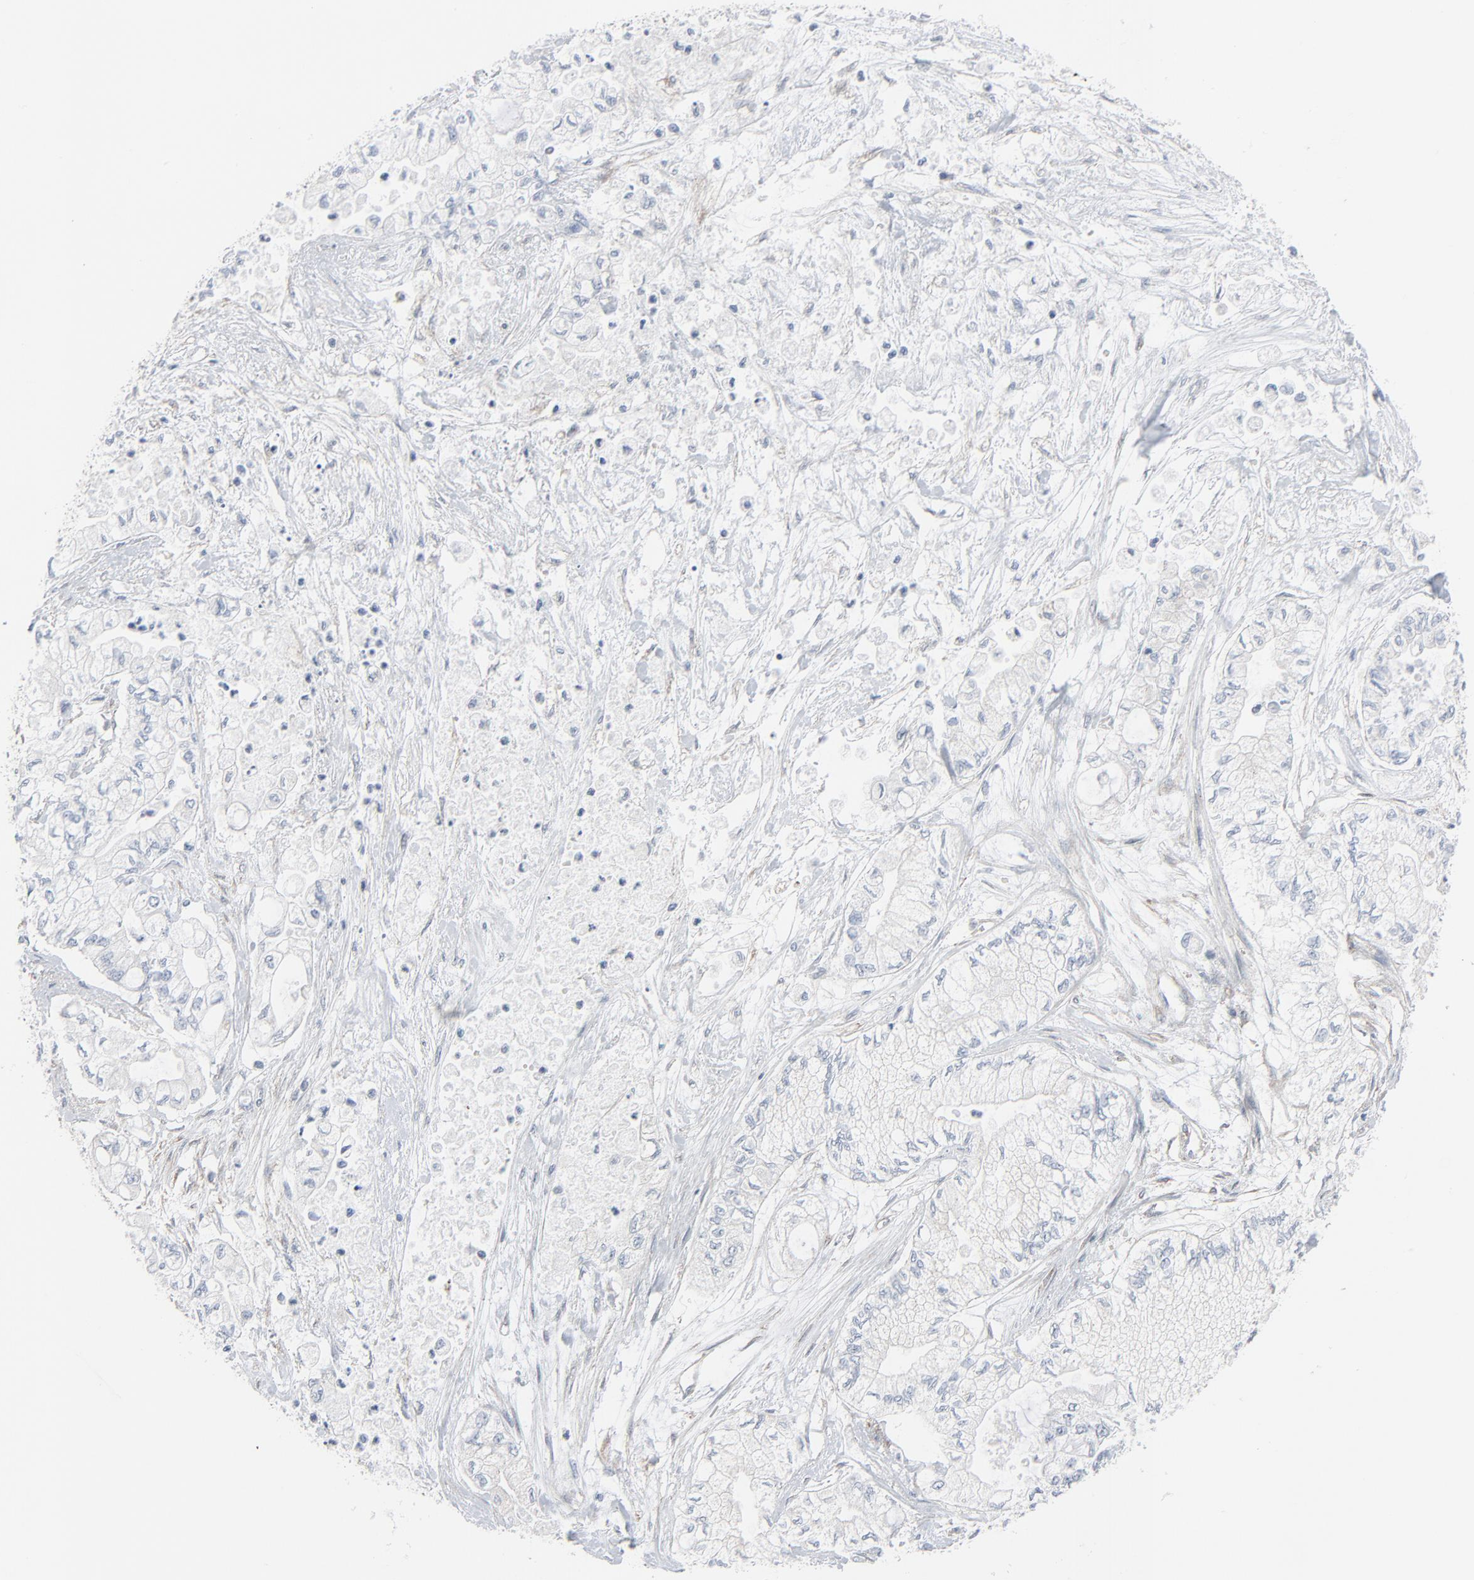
{"staining": {"intensity": "negative", "quantity": "none", "location": "none"}, "tissue": "pancreatic cancer", "cell_type": "Tumor cells", "image_type": "cancer", "snomed": [{"axis": "morphology", "description": "Adenocarcinoma, NOS"}, {"axis": "topography", "description": "Pancreas"}], "caption": "Adenocarcinoma (pancreatic) was stained to show a protein in brown. There is no significant positivity in tumor cells. (DAB (3,3'-diaminobenzidine) immunohistochemistry (IHC) with hematoxylin counter stain).", "gene": "OPTN", "patient": {"sex": "male", "age": 79}}